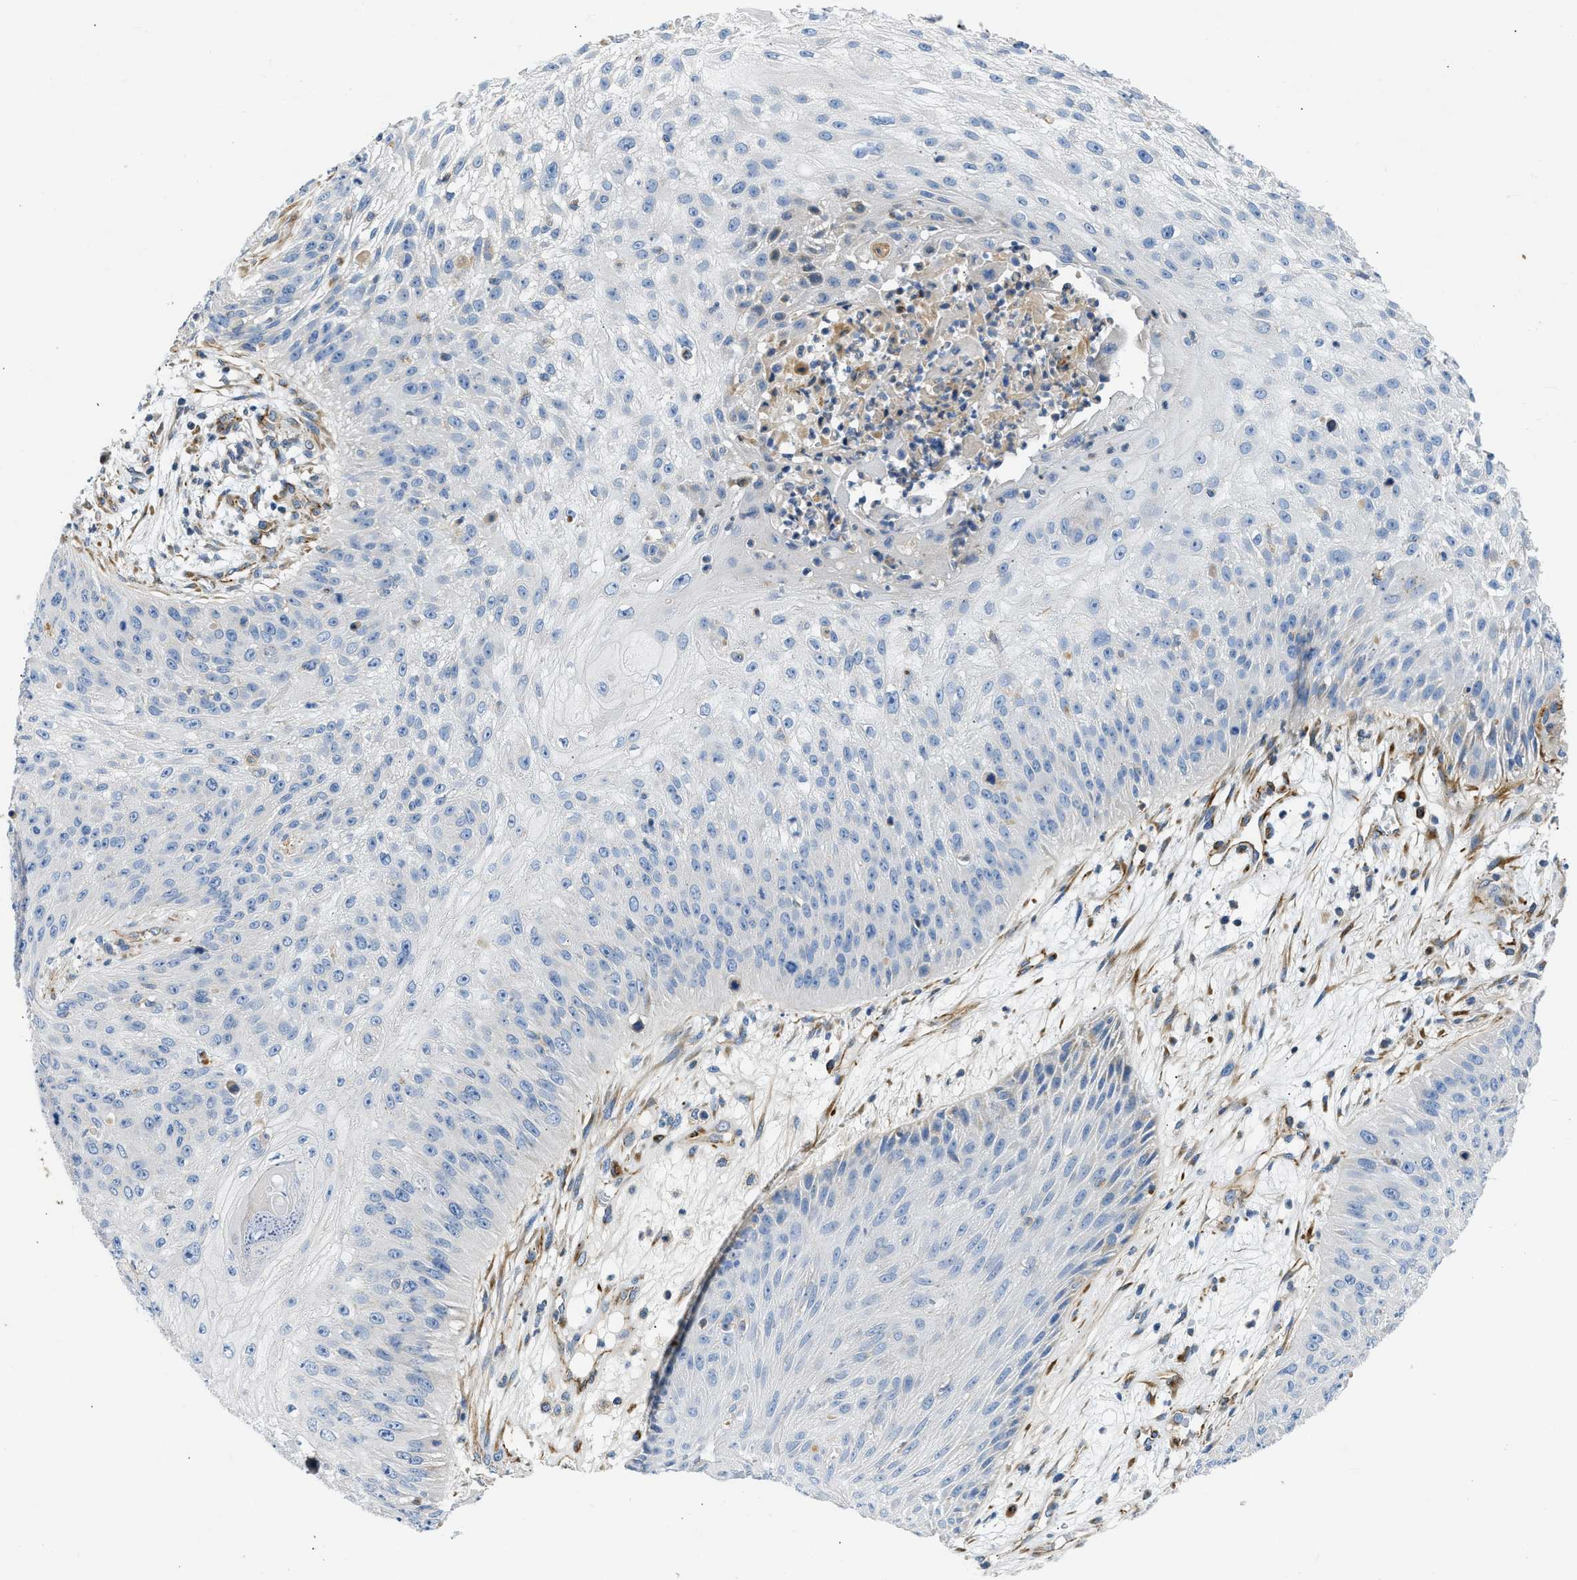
{"staining": {"intensity": "negative", "quantity": "none", "location": "none"}, "tissue": "skin cancer", "cell_type": "Tumor cells", "image_type": "cancer", "snomed": [{"axis": "morphology", "description": "Squamous cell carcinoma, NOS"}, {"axis": "topography", "description": "Skin"}], "caption": "High power microscopy photomicrograph of an immunohistochemistry (IHC) image of skin cancer (squamous cell carcinoma), revealing no significant positivity in tumor cells. (DAB (3,3'-diaminobenzidine) immunohistochemistry, high magnification).", "gene": "ULK4", "patient": {"sex": "female", "age": 80}}